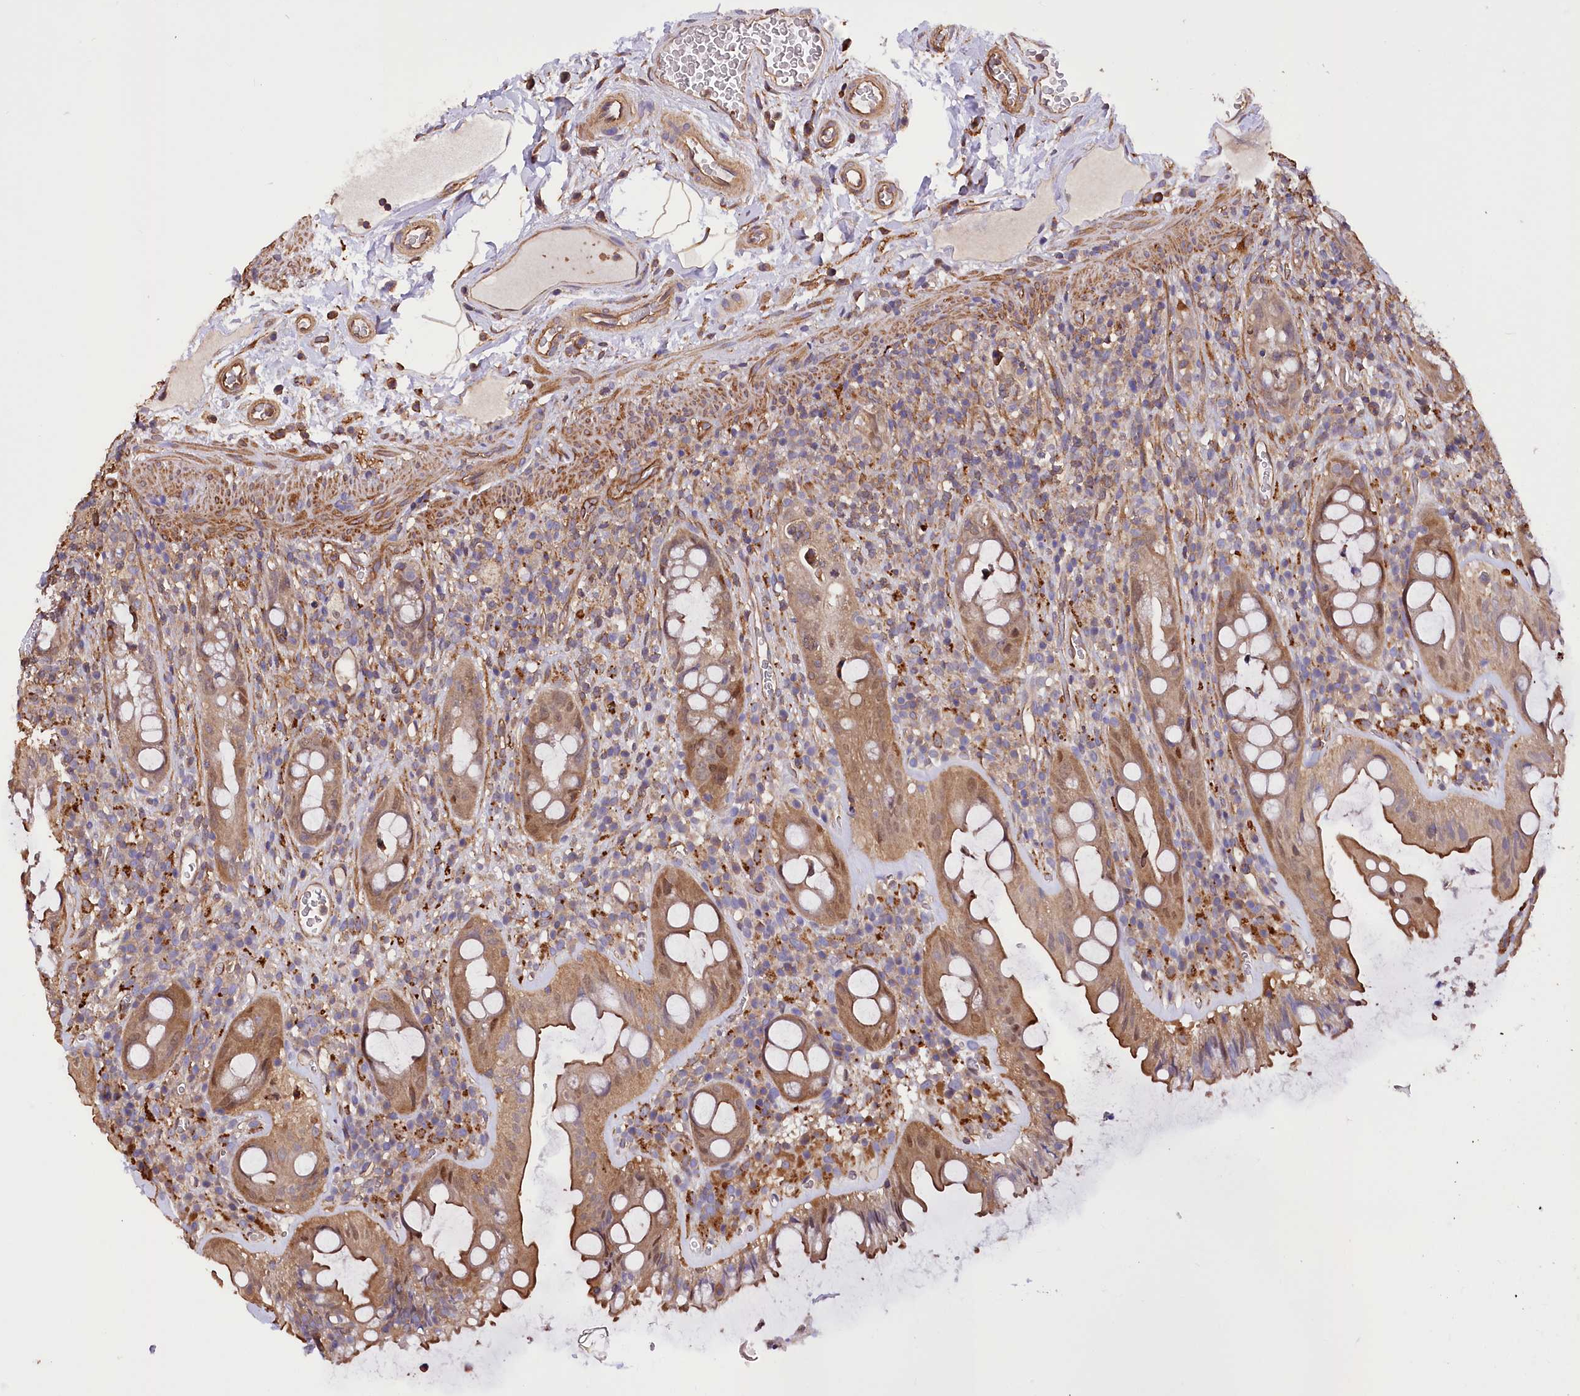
{"staining": {"intensity": "moderate", "quantity": ">75%", "location": "cytoplasmic/membranous"}, "tissue": "rectum", "cell_type": "Glandular cells", "image_type": "normal", "snomed": [{"axis": "morphology", "description": "Normal tissue, NOS"}, {"axis": "topography", "description": "Rectum"}], "caption": "Immunohistochemistry (IHC) (DAB (3,3'-diaminobenzidine)) staining of unremarkable human rectum demonstrates moderate cytoplasmic/membranous protein positivity in about >75% of glandular cells. The protein of interest is shown in brown color, while the nuclei are stained blue.", "gene": "DPP3", "patient": {"sex": "female", "age": 57}}